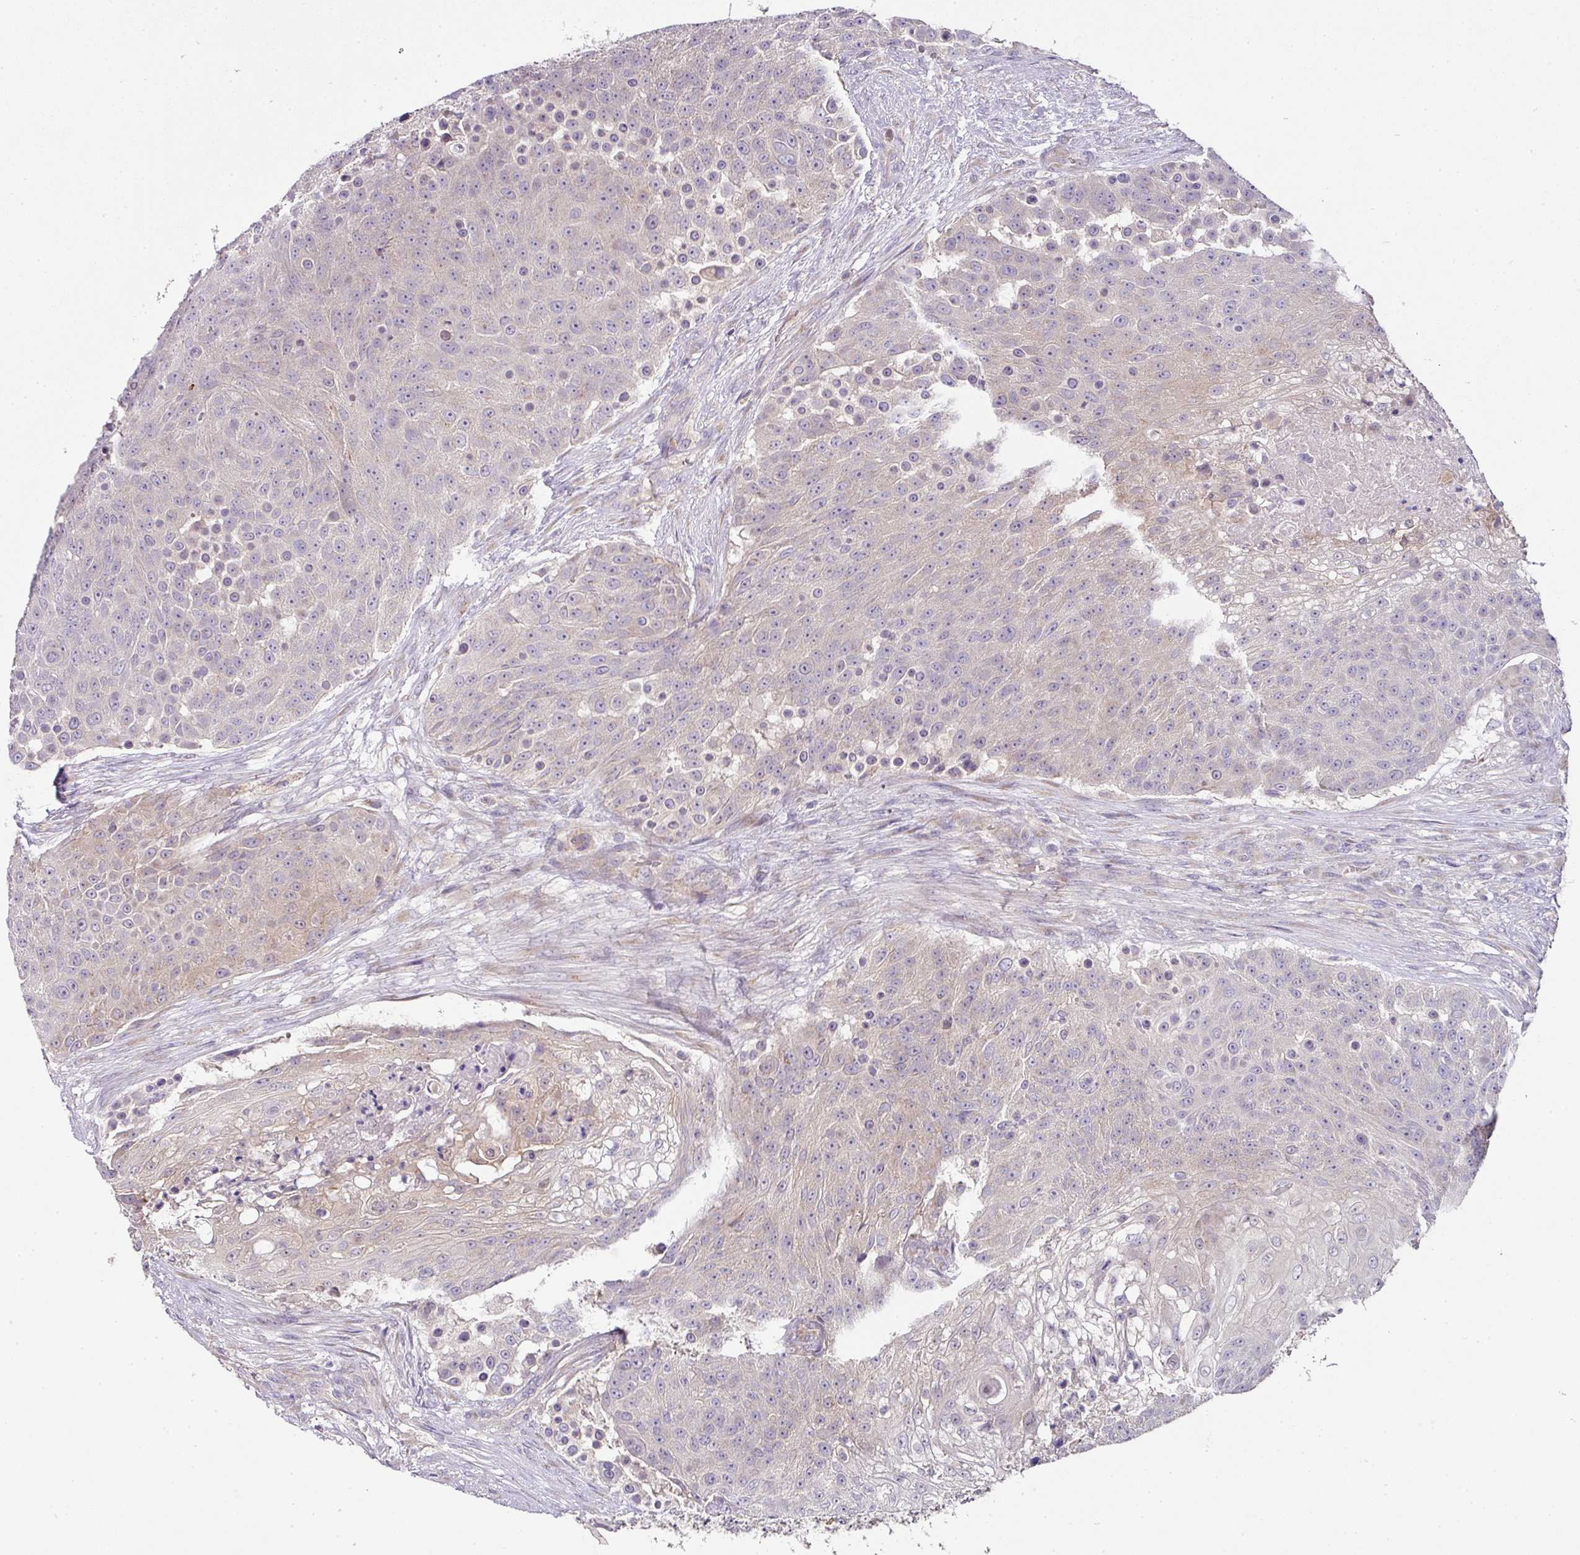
{"staining": {"intensity": "negative", "quantity": "none", "location": "none"}, "tissue": "urothelial cancer", "cell_type": "Tumor cells", "image_type": "cancer", "snomed": [{"axis": "morphology", "description": "Urothelial carcinoma, High grade"}, {"axis": "topography", "description": "Urinary bladder"}], "caption": "Immunohistochemical staining of human high-grade urothelial carcinoma exhibits no significant positivity in tumor cells. (DAB IHC with hematoxylin counter stain).", "gene": "SKIC2", "patient": {"sex": "female", "age": 63}}